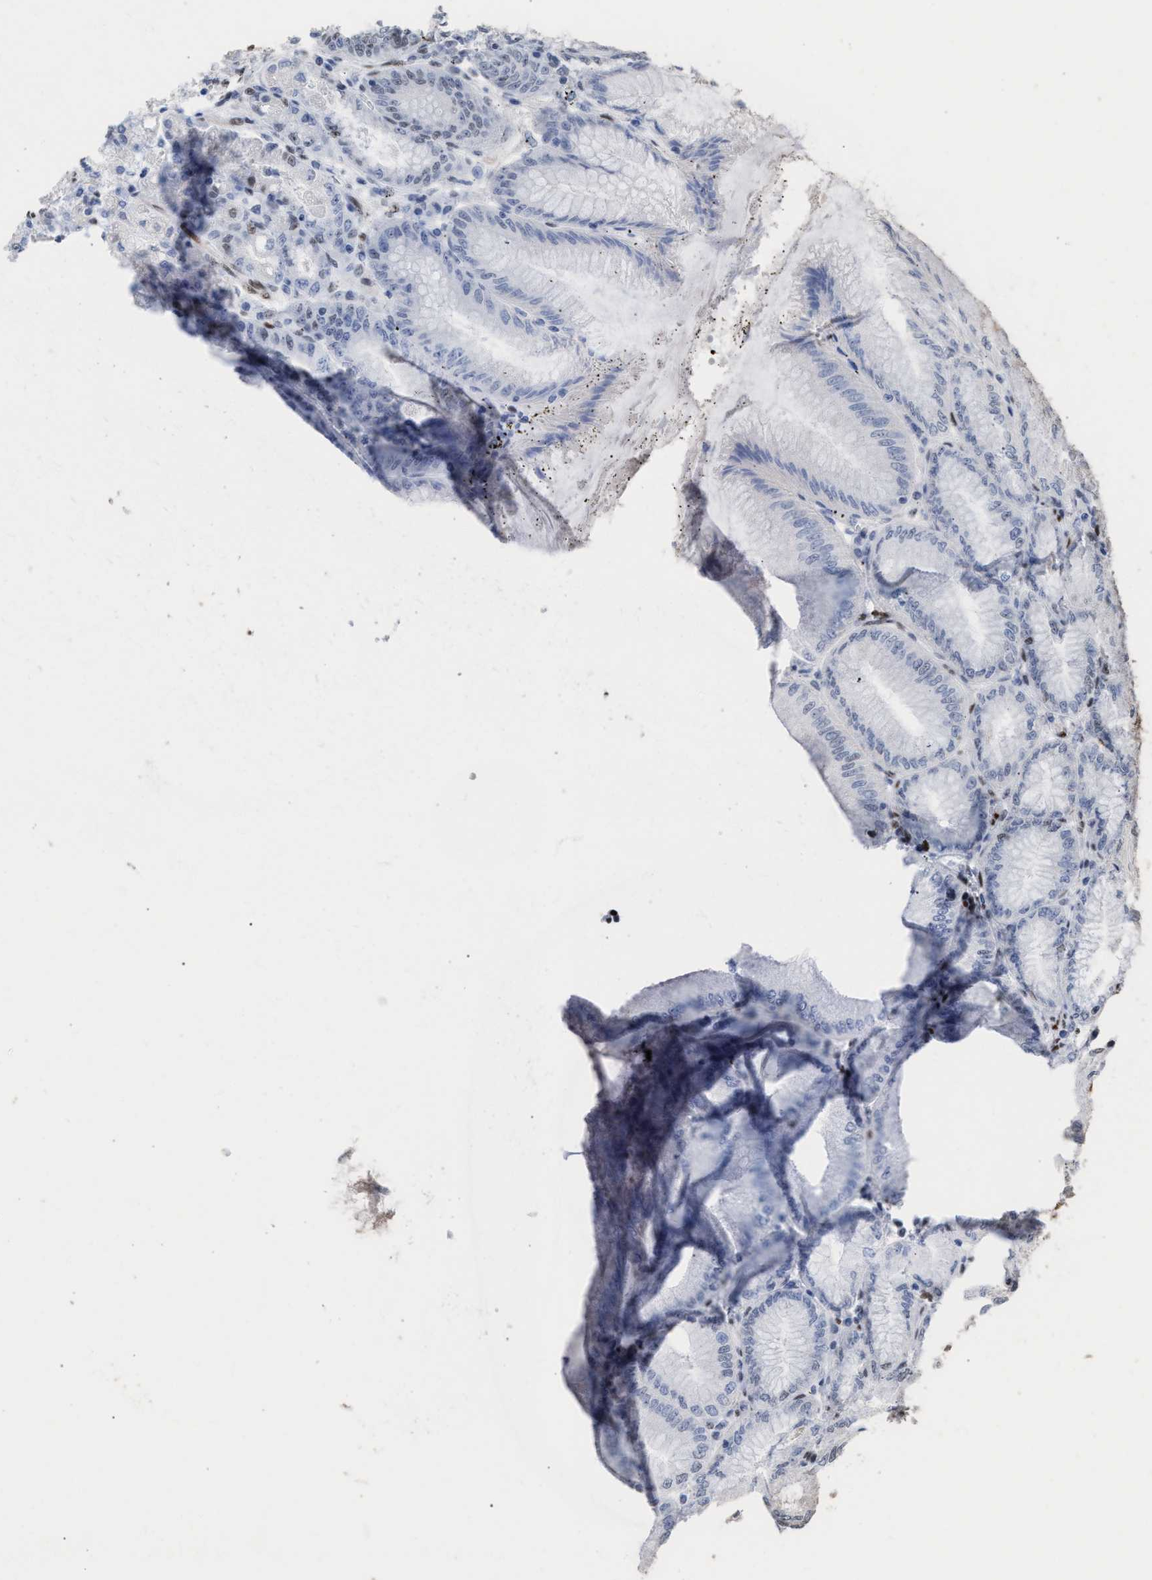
{"staining": {"intensity": "moderate", "quantity": "25%-75%", "location": "nuclear"}, "tissue": "stomach", "cell_type": "Glandular cells", "image_type": "normal", "snomed": [{"axis": "morphology", "description": "Normal tissue, NOS"}, {"axis": "topography", "description": "Stomach, lower"}], "caption": "This photomicrograph demonstrates immunohistochemistry (IHC) staining of benign human stomach, with medium moderate nuclear staining in approximately 25%-75% of glandular cells.", "gene": "TP53BP1", "patient": {"sex": "male", "age": 71}}